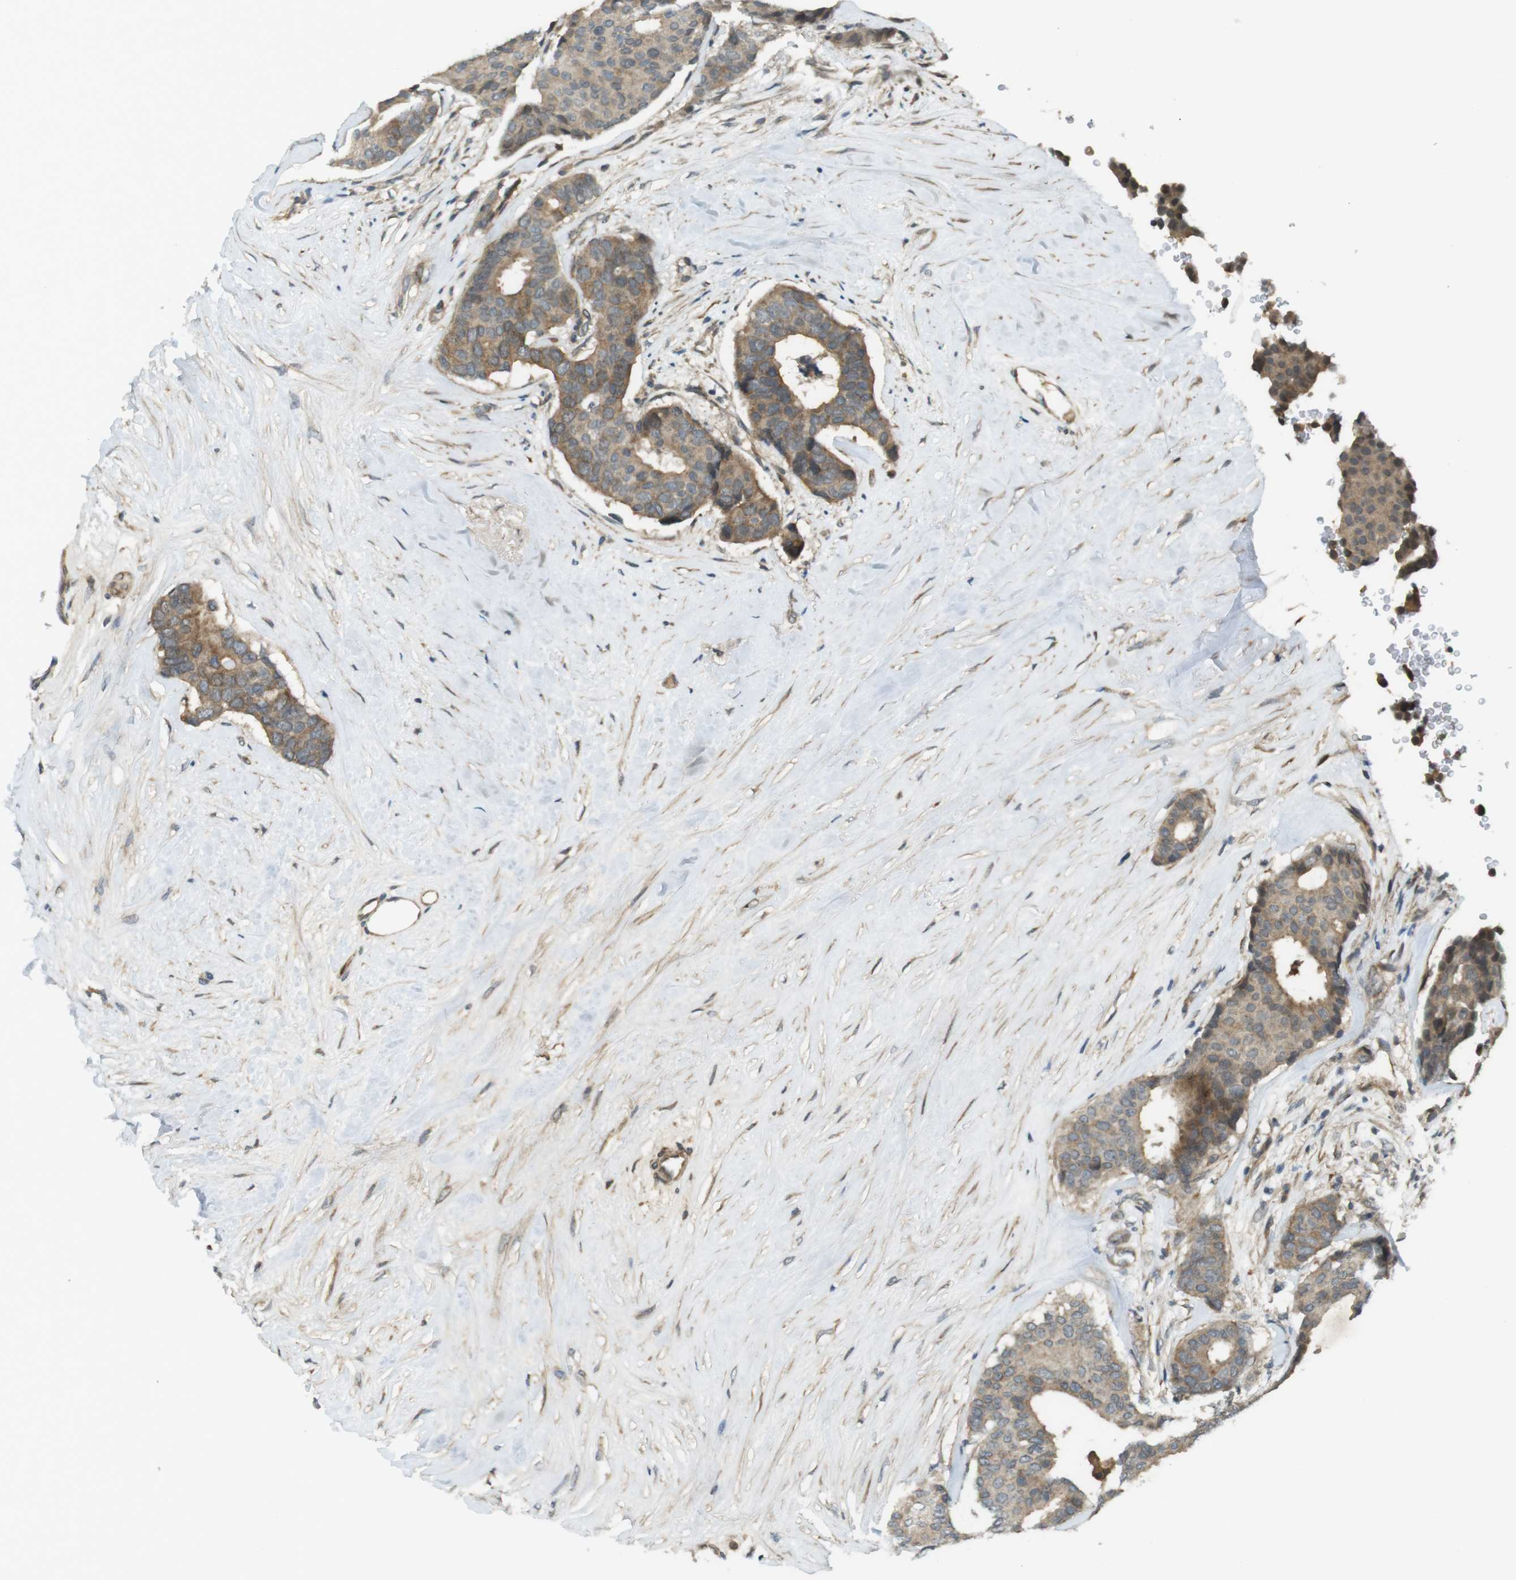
{"staining": {"intensity": "moderate", "quantity": "25%-75%", "location": "cytoplasmic/membranous"}, "tissue": "breast cancer", "cell_type": "Tumor cells", "image_type": "cancer", "snomed": [{"axis": "morphology", "description": "Duct carcinoma"}, {"axis": "topography", "description": "Breast"}], "caption": "Moderate cytoplasmic/membranous staining is appreciated in about 25%-75% of tumor cells in breast intraductal carcinoma.", "gene": "IFFO2", "patient": {"sex": "female", "age": 75}}